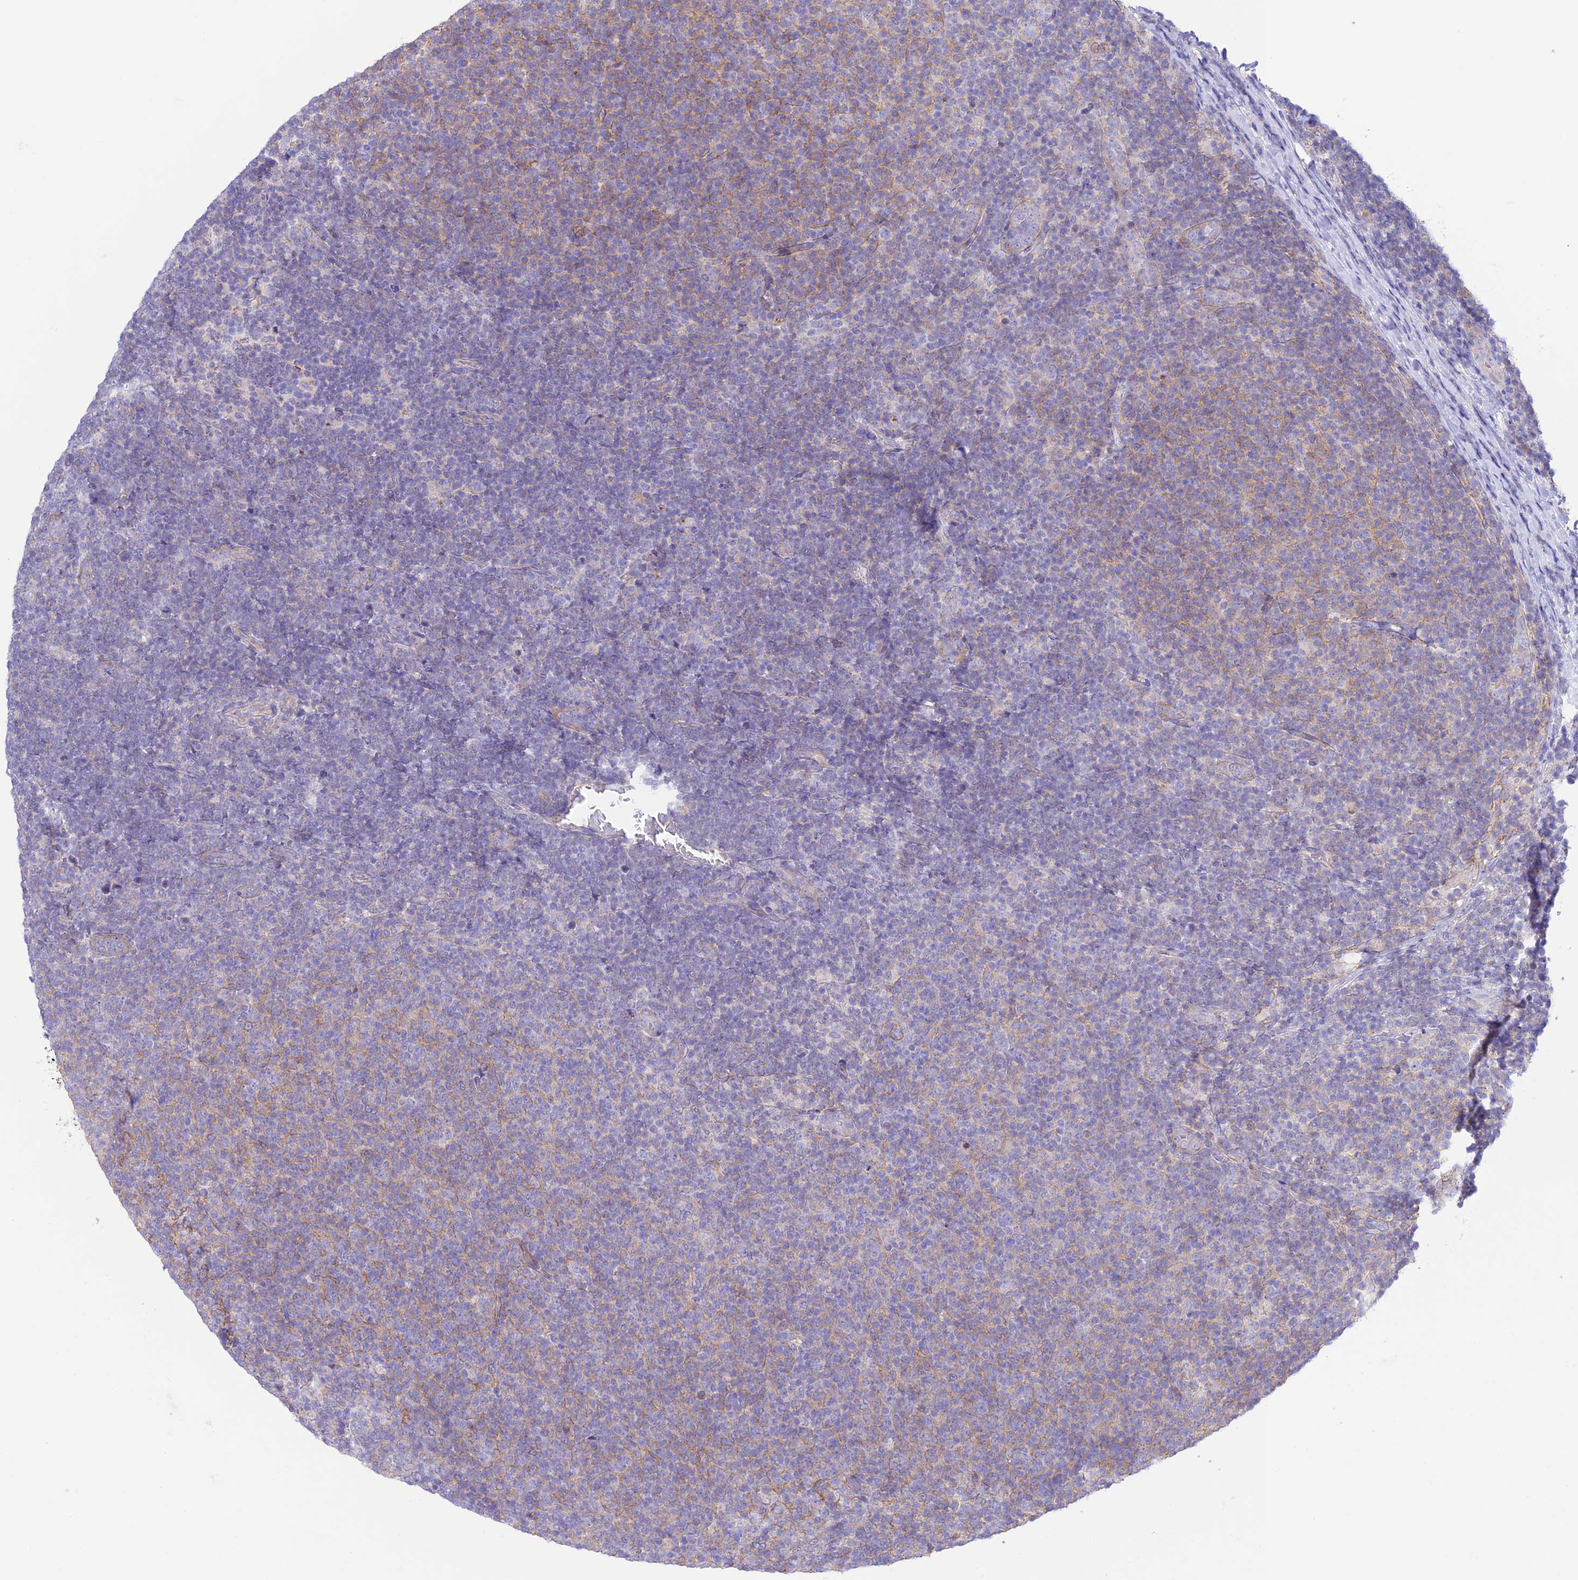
{"staining": {"intensity": "negative", "quantity": "none", "location": "none"}, "tissue": "lymphoma", "cell_type": "Tumor cells", "image_type": "cancer", "snomed": [{"axis": "morphology", "description": "Malignant lymphoma, non-Hodgkin's type, Low grade"}, {"axis": "topography", "description": "Lymph node"}], "caption": "DAB immunohistochemical staining of human lymphoma displays no significant staining in tumor cells.", "gene": "CHSY3", "patient": {"sex": "male", "age": 66}}